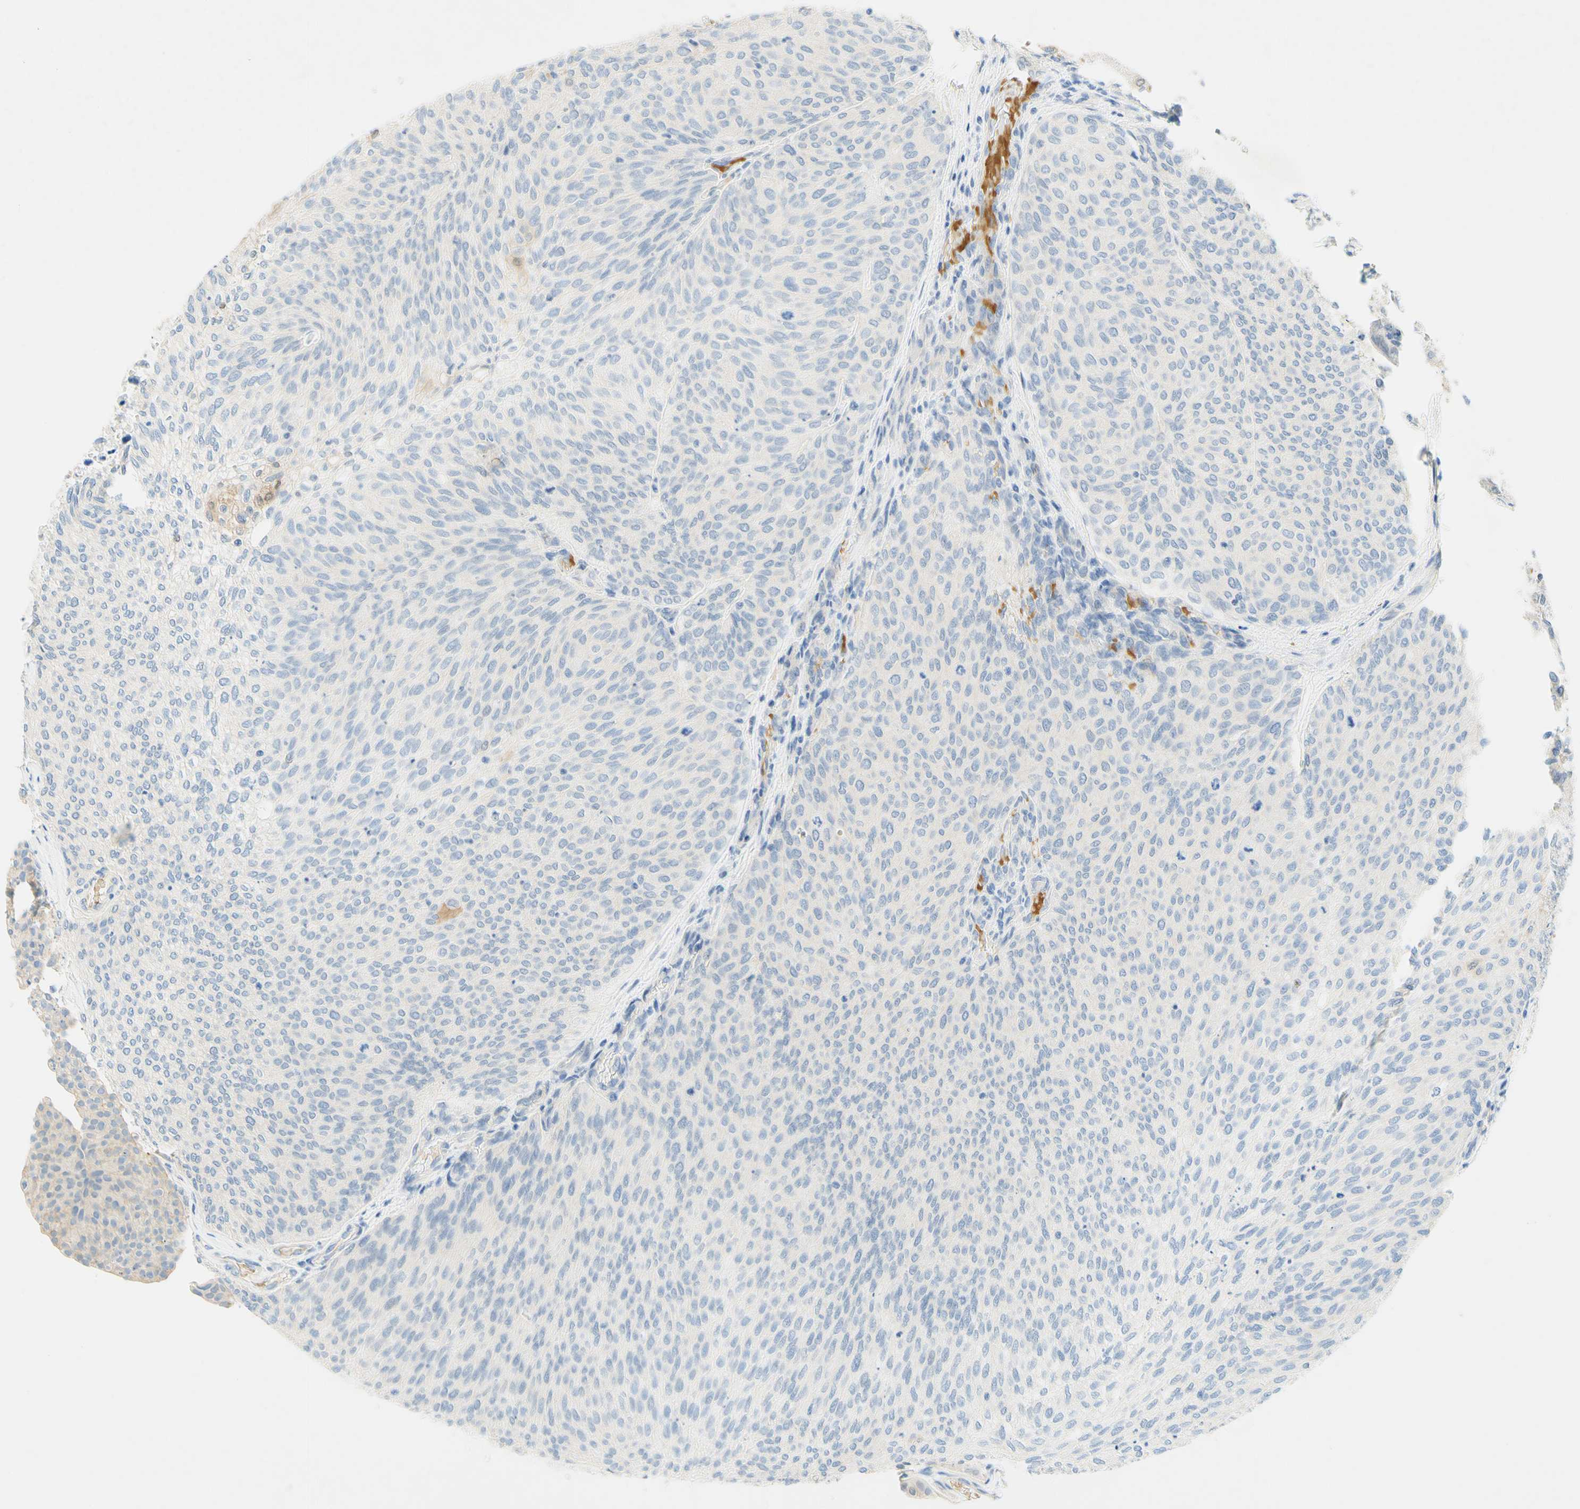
{"staining": {"intensity": "weak", "quantity": "<25%", "location": "cytoplasmic/membranous"}, "tissue": "urothelial cancer", "cell_type": "Tumor cells", "image_type": "cancer", "snomed": [{"axis": "morphology", "description": "Urothelial carcinoma, Low grade"}, {"axis": "topography", "description": "Urinary bladder"}], "caption": "DAB immunohistochemical staining of human urothelial cancer shows no significant positivity in tumor cells.", "gene": "ENTREP2", "patient": {"sex": "female", "age": 79}}